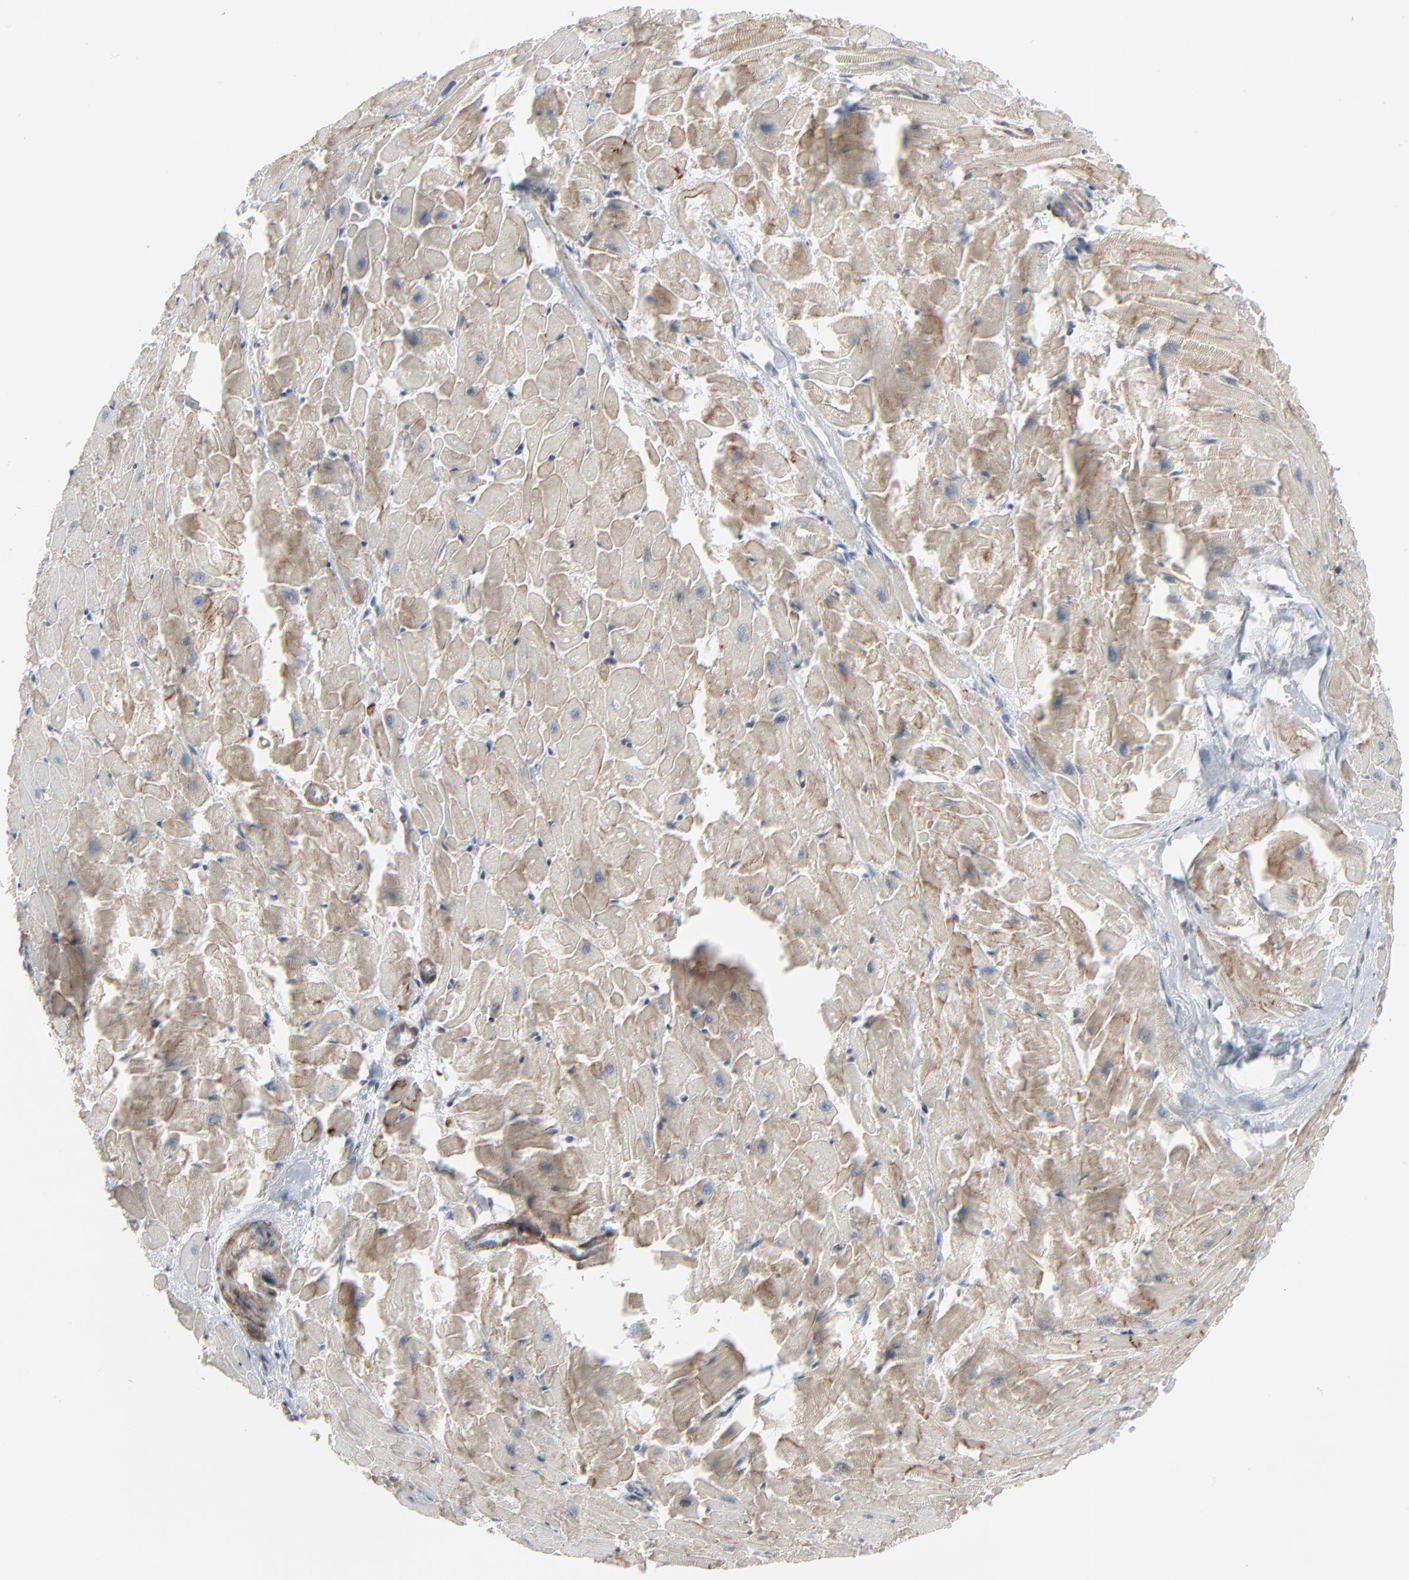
{"staining": {"intensity": "weak", "quantity": ">75%", "location": "cytoplasmic/membranous"}, "tissue": "heart muscle", "cell_type": "Cardiomyocytes", "image_type": "normal", "snomed": [{"axis": "morphology", "description": "Normal tissue, NOS"}, {"axis": "topography", "description": "Heart"}], "caption": "Immunohistochemical staining of normal heart muscle demonstrates weak cytoplasmic/membranous protein staining in approximately >75% of cardiomyocytes.", "gene": "NEUROD1", "patient": {"sex": "female", "age": 19}}